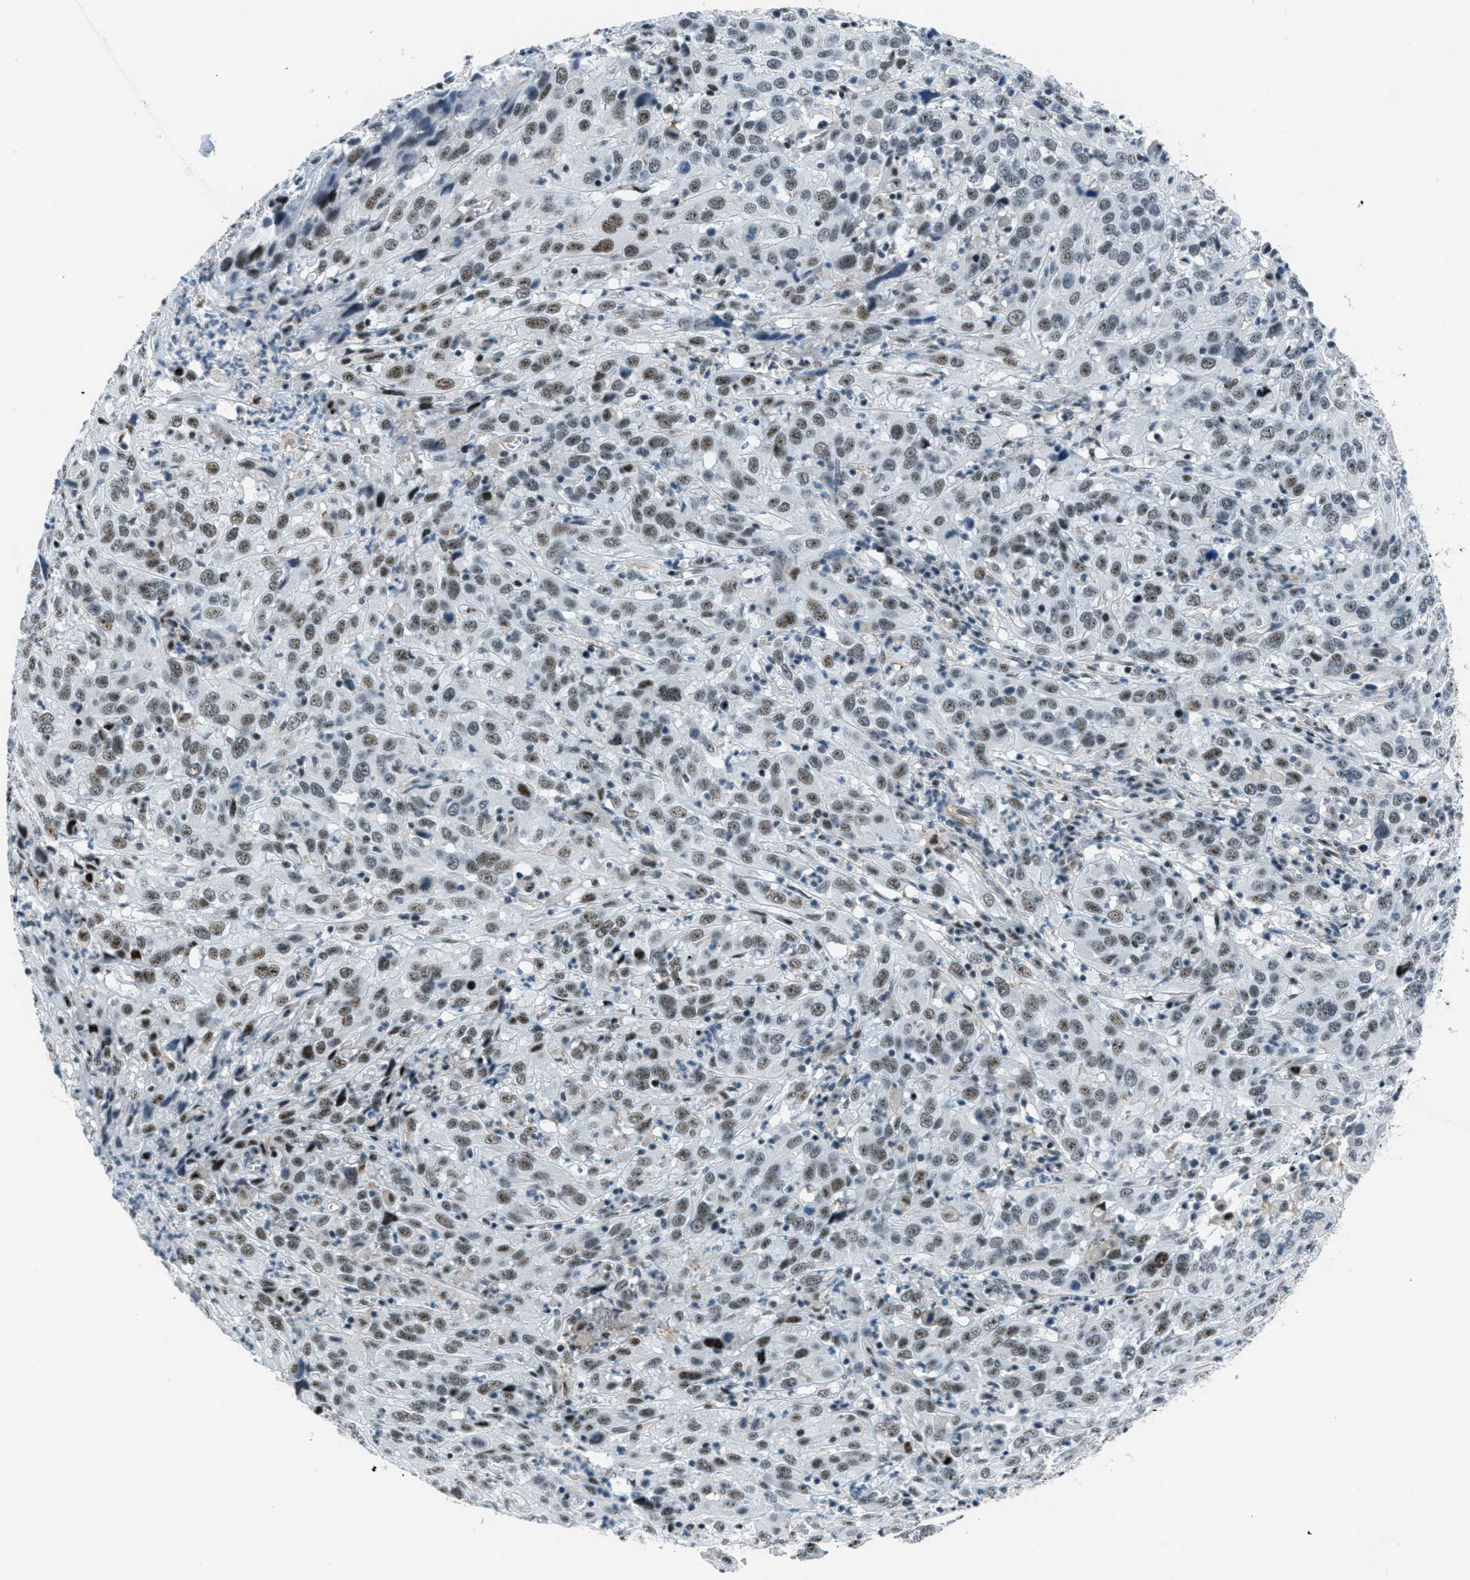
{"staining": {"intensity": "weak", "quantity": ">75%", "location": "nuclear"}, "tissue": "cervical cancer", "cell_type": "Tumor cells", "image_type": "cancer", "snomed": [{"axis": "morphology", "description": "Squamous cell carcinoma, NOS"}, {"axis": "topography", "description": "Cervix"}], "caption": "Immunohistochemical staining of cervical cancer (squamous cell carcinoma) exhibits low levels of weak nuclear protein expression in about >75% of tumor cells.", "gene": "ZDHHC23", "patient": {"sex": "female", "age": 32}}